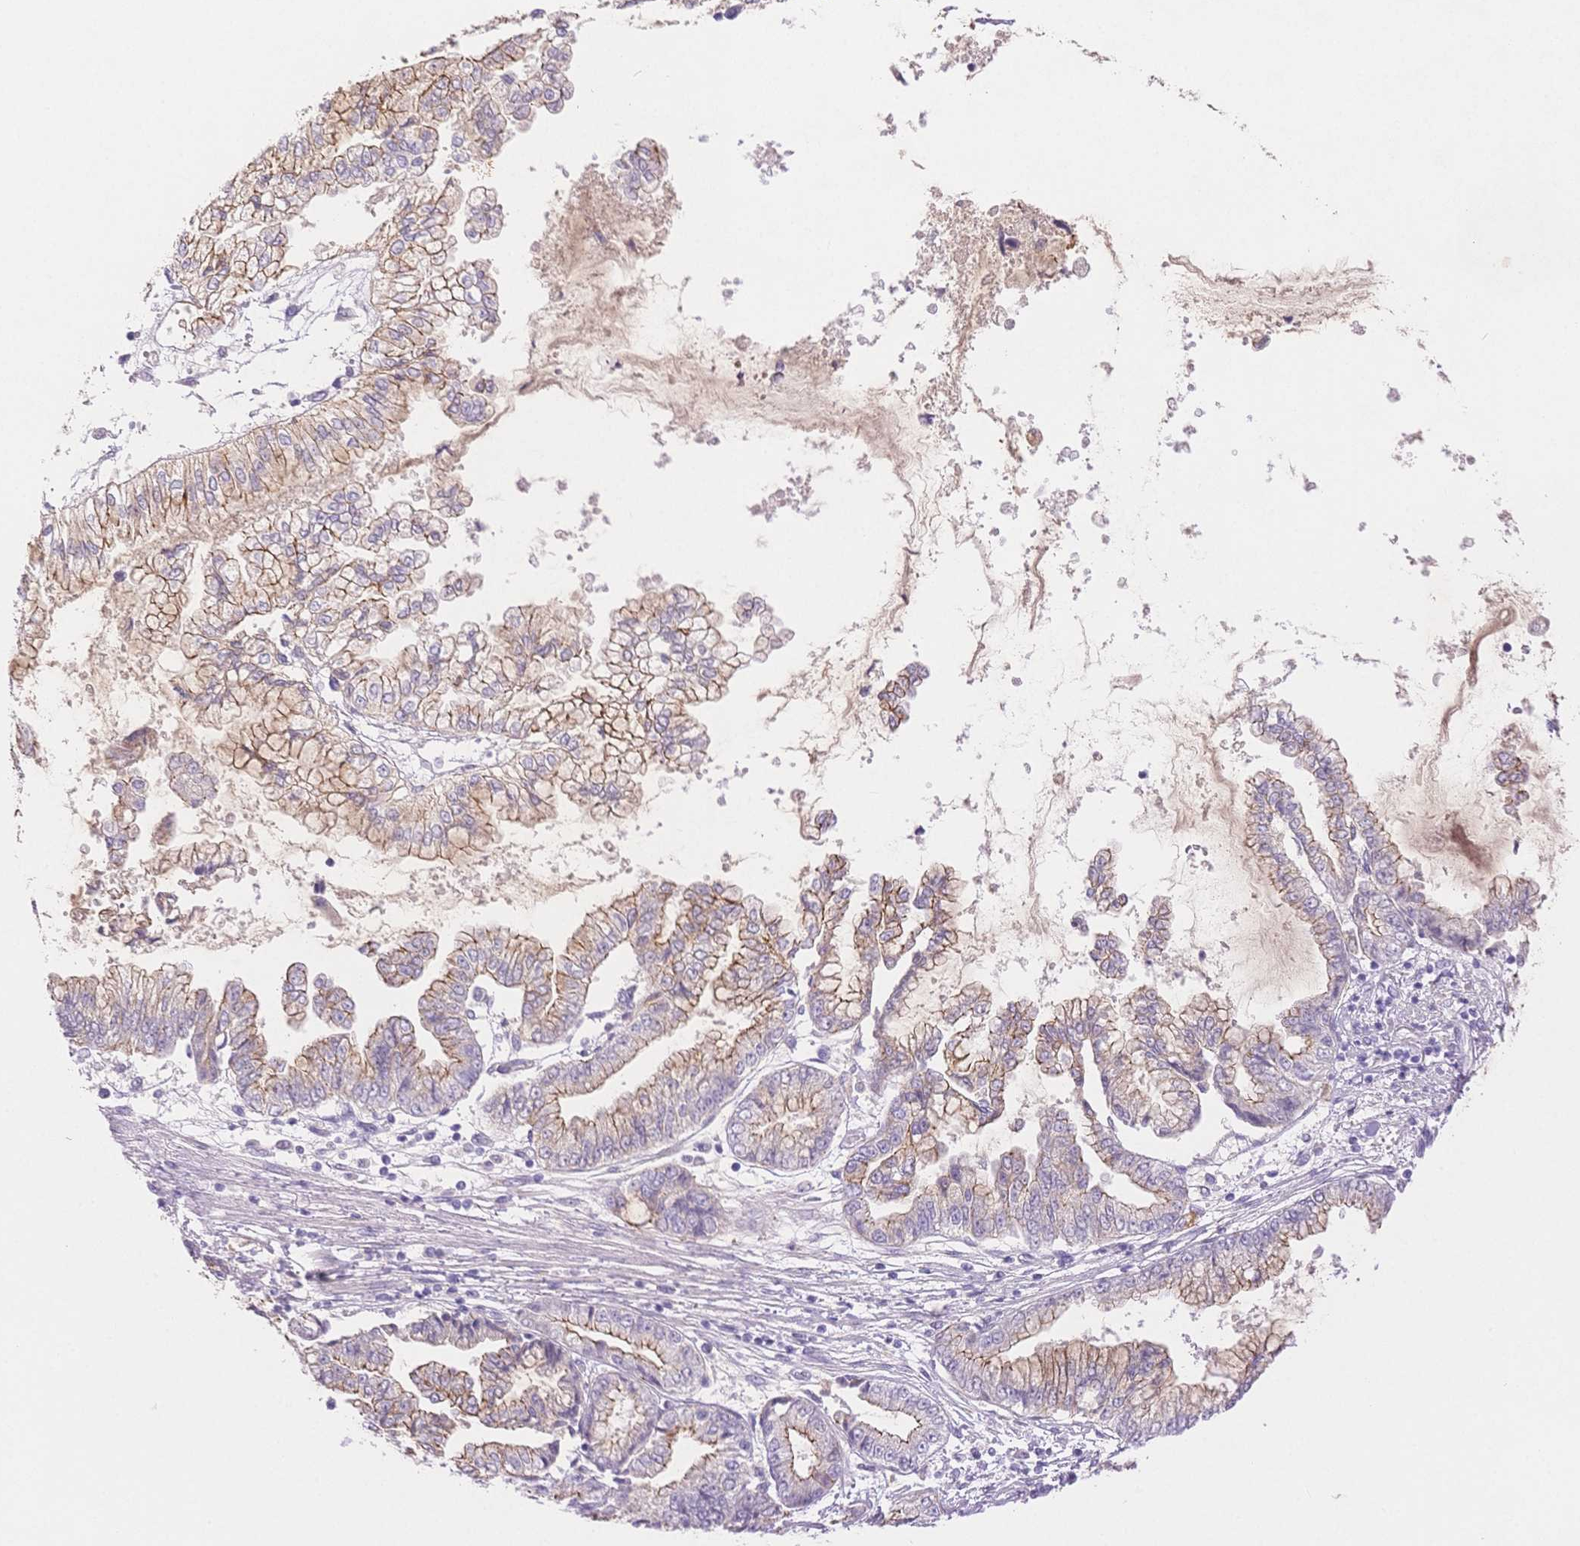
{"staining": {"intensity": "weak", "quantity": "25%-75%", "location": "cytoplasmic/membranous"}, "tissue": "stomach cancer", "cell_type": "Tumor cells", "image_type": "cancer", "snomed": [{"axis": "morphology", "description": "Adenocarcinoma, NOS"}, {"axis": "topography", "description": "Stomach, upper"}], "caption": "Adenocarcinoma (stomach) was stained to show a protein in brown. There is low levels of weak cytoplasmic/membranous expression in about 25%-75% of tumor cells. (Brightfield microscopy of DAB IHC at high magnification).", "gene": "WDR54", "patient": {"sex": "female", "age": 74}}